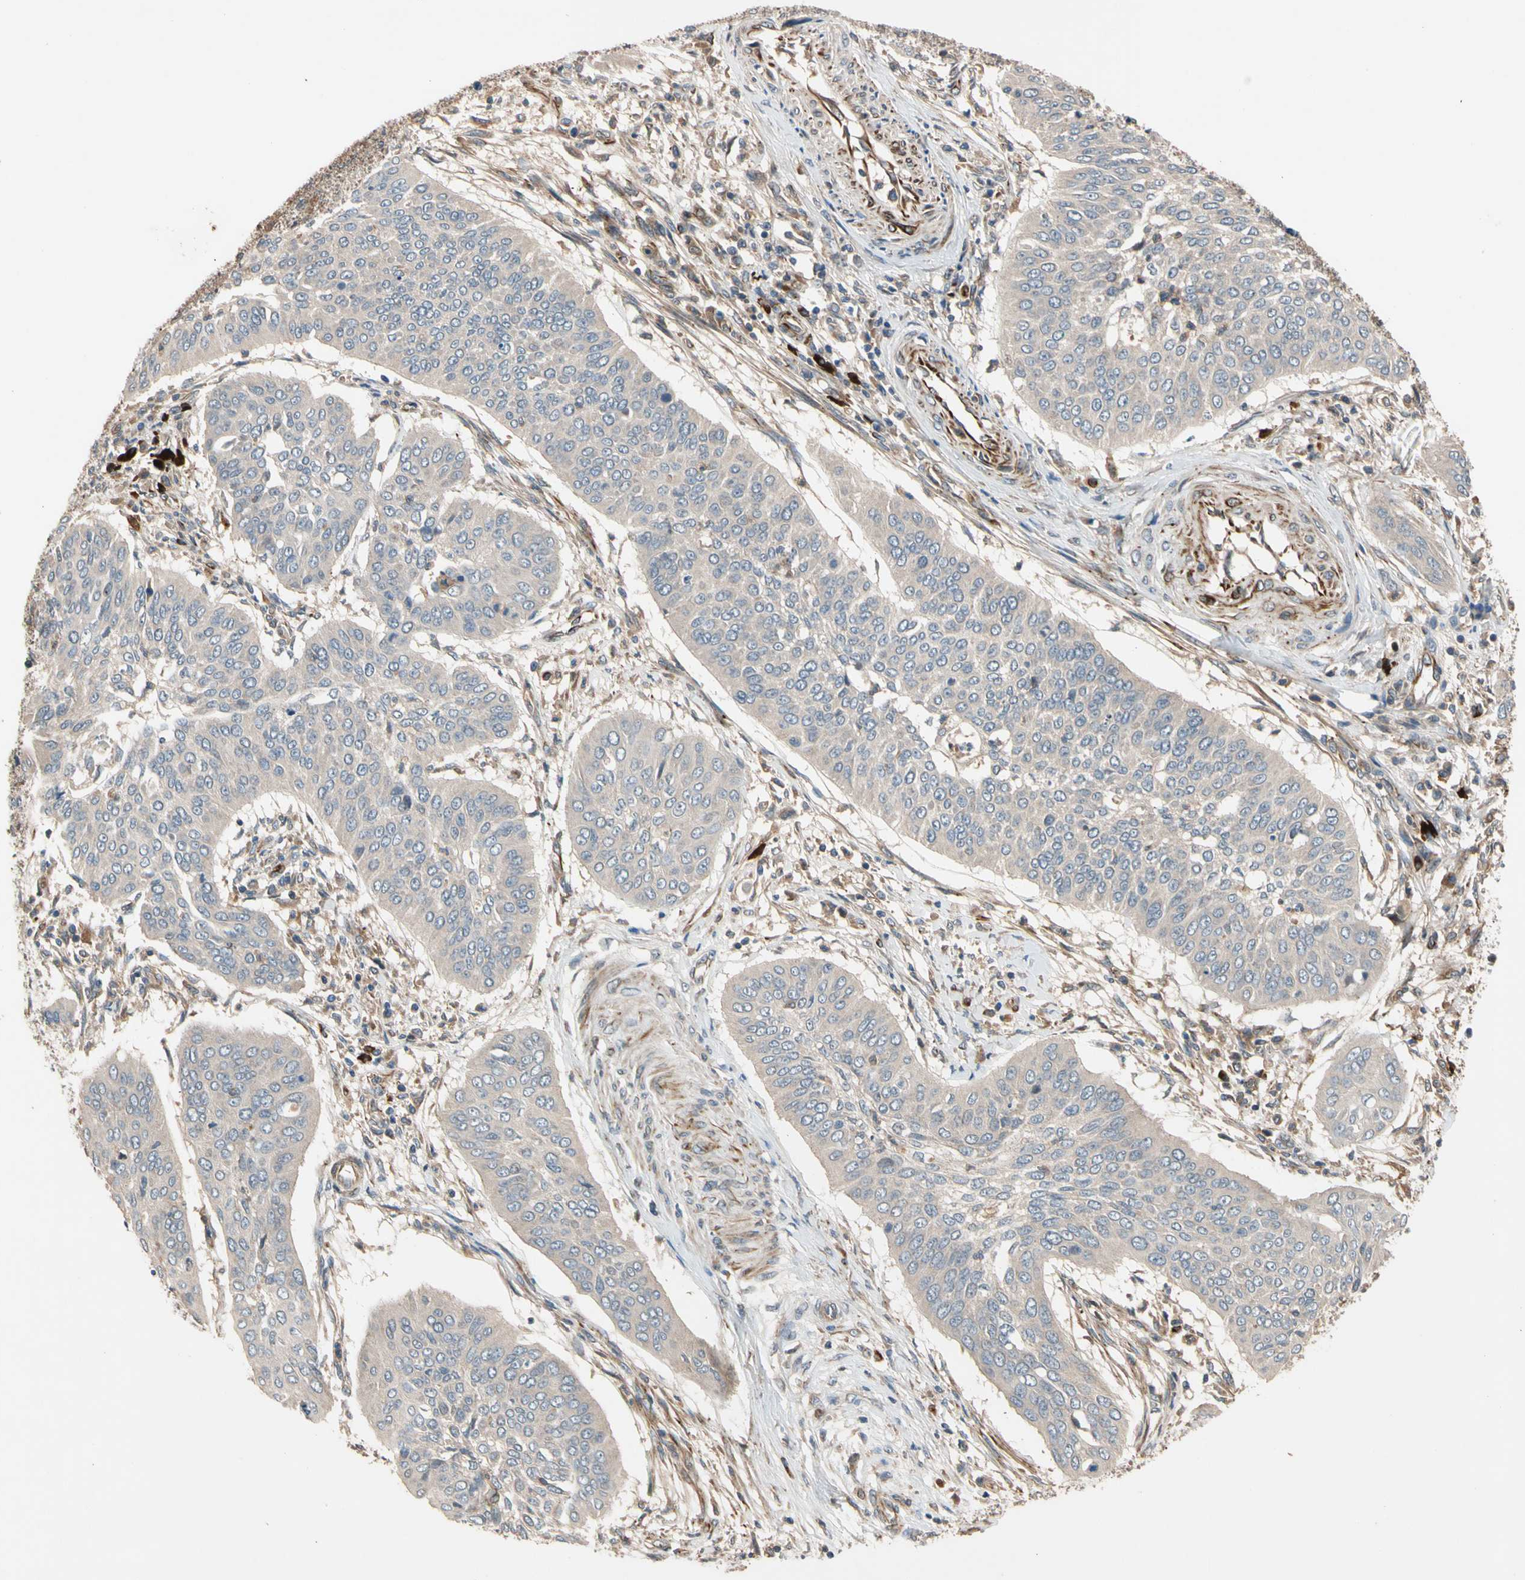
{"staining": {"intensity": "negative", "quantity": "none", "location": "none"}, "tissue": "cervical cancer", "cell_type": "Tumor cells", "image_type": "cancer", "snomed": [{"axis": "morphology", "description": "Normal tissue, NOS"}, {"axis": "morphology", "description": "Squamous cell carcinoma, NOS"}, {"axis": "topography", "description": "Cervix"}], "caption": "DAB (3,3'-diaminobenzidine) immunohistochemical staining of human cervical cancer displays no significant positivity in tumor cells.", "gene": "FGD6", "patient": {"sex": "female", "age": 39}}